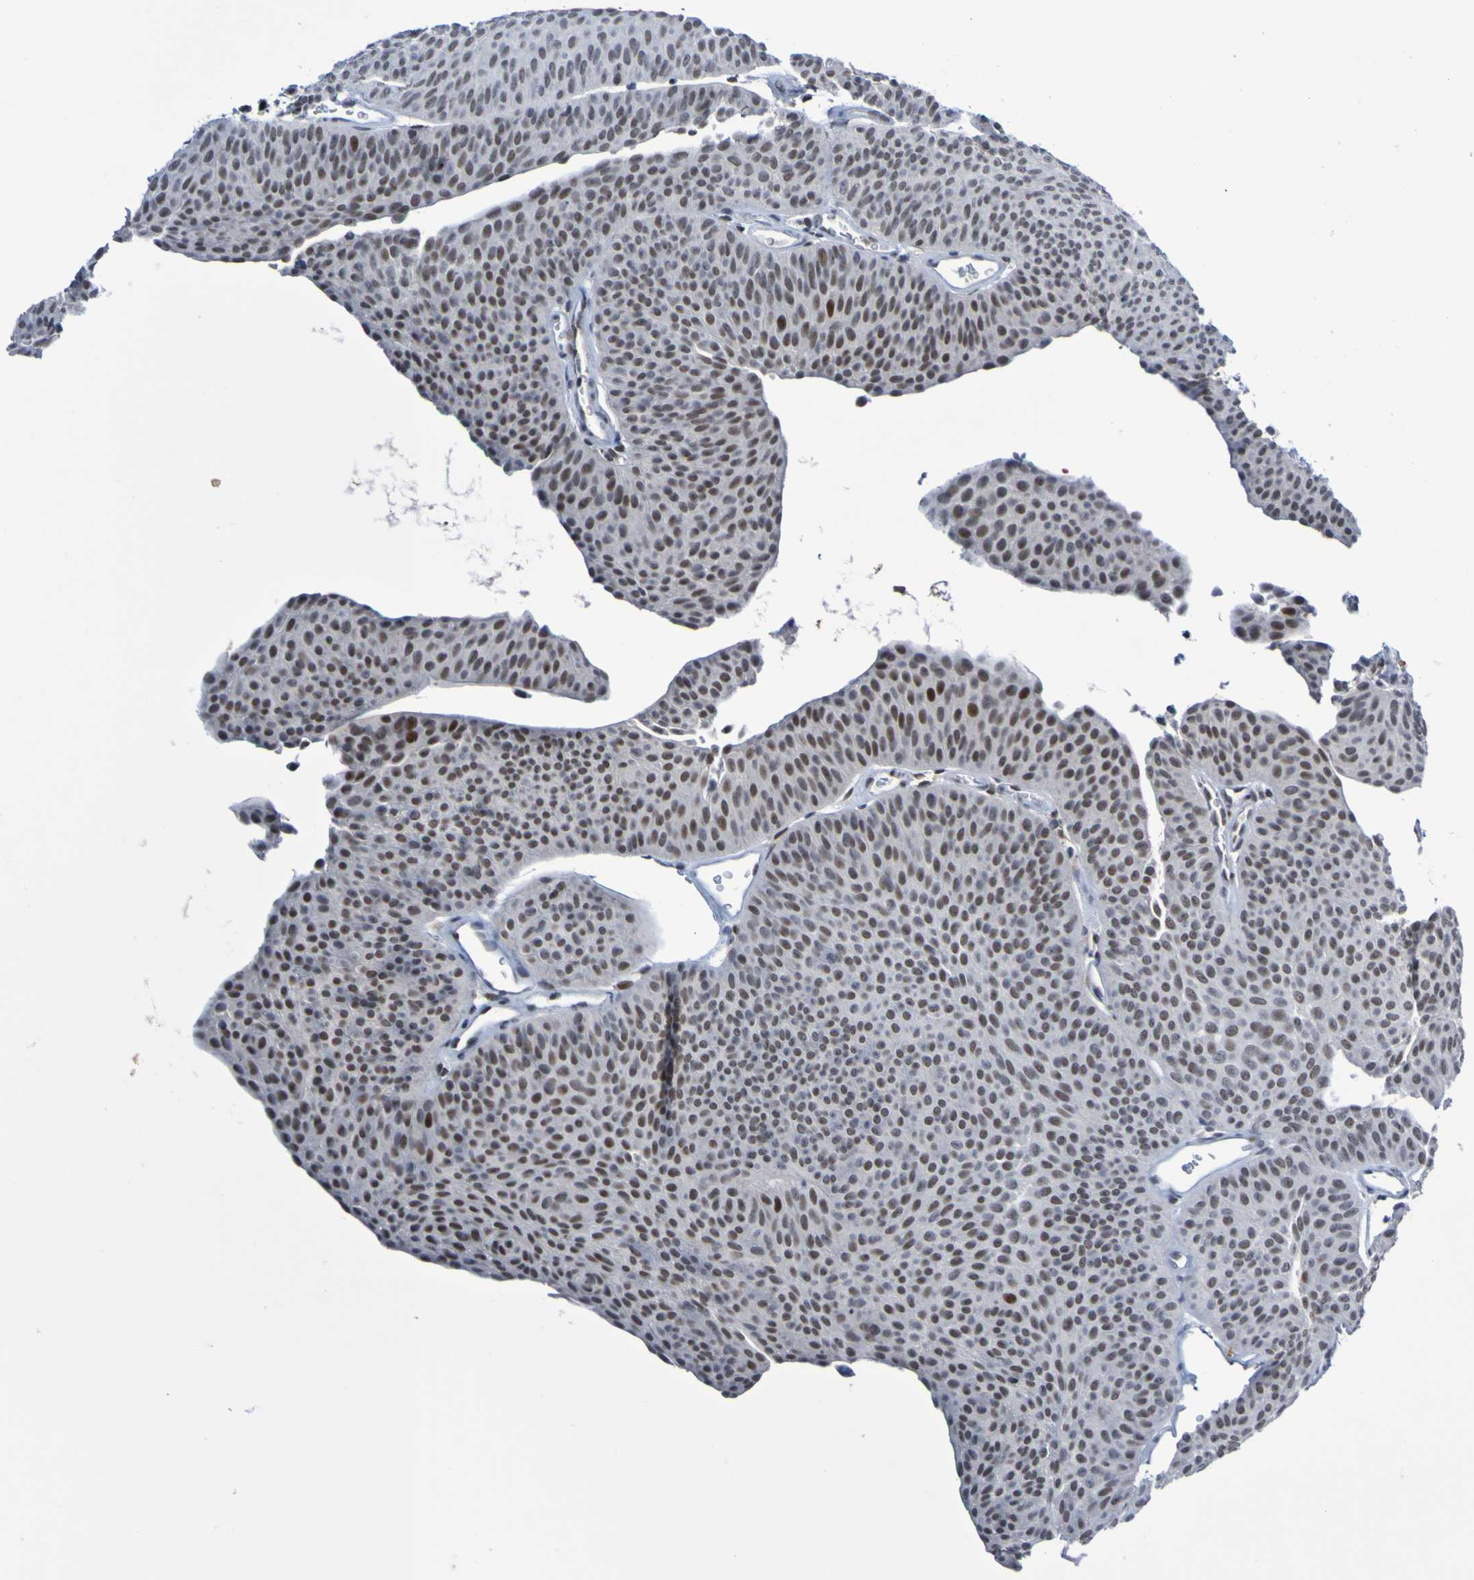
{"staining": {"intensity": "moderate", "quantity": ">75%", "location": "nuclear"}, "tissue": "urothelial cancer", "cell_type": "Tumor cells", "image_type": "cancer", "snomed": [{"axis": "morphology", "description": "Urothelial carcinoma, Low grade"}, {"axis": "topography", "description": "Urinary bladder"}], "caption": "Urothelial carcinoma (low-grade) stained for a protein exhibits moderate nuclear positivity in tumor cells.", "gene": "PCGF1", "patient": {"sex": "female", "age": 60}}